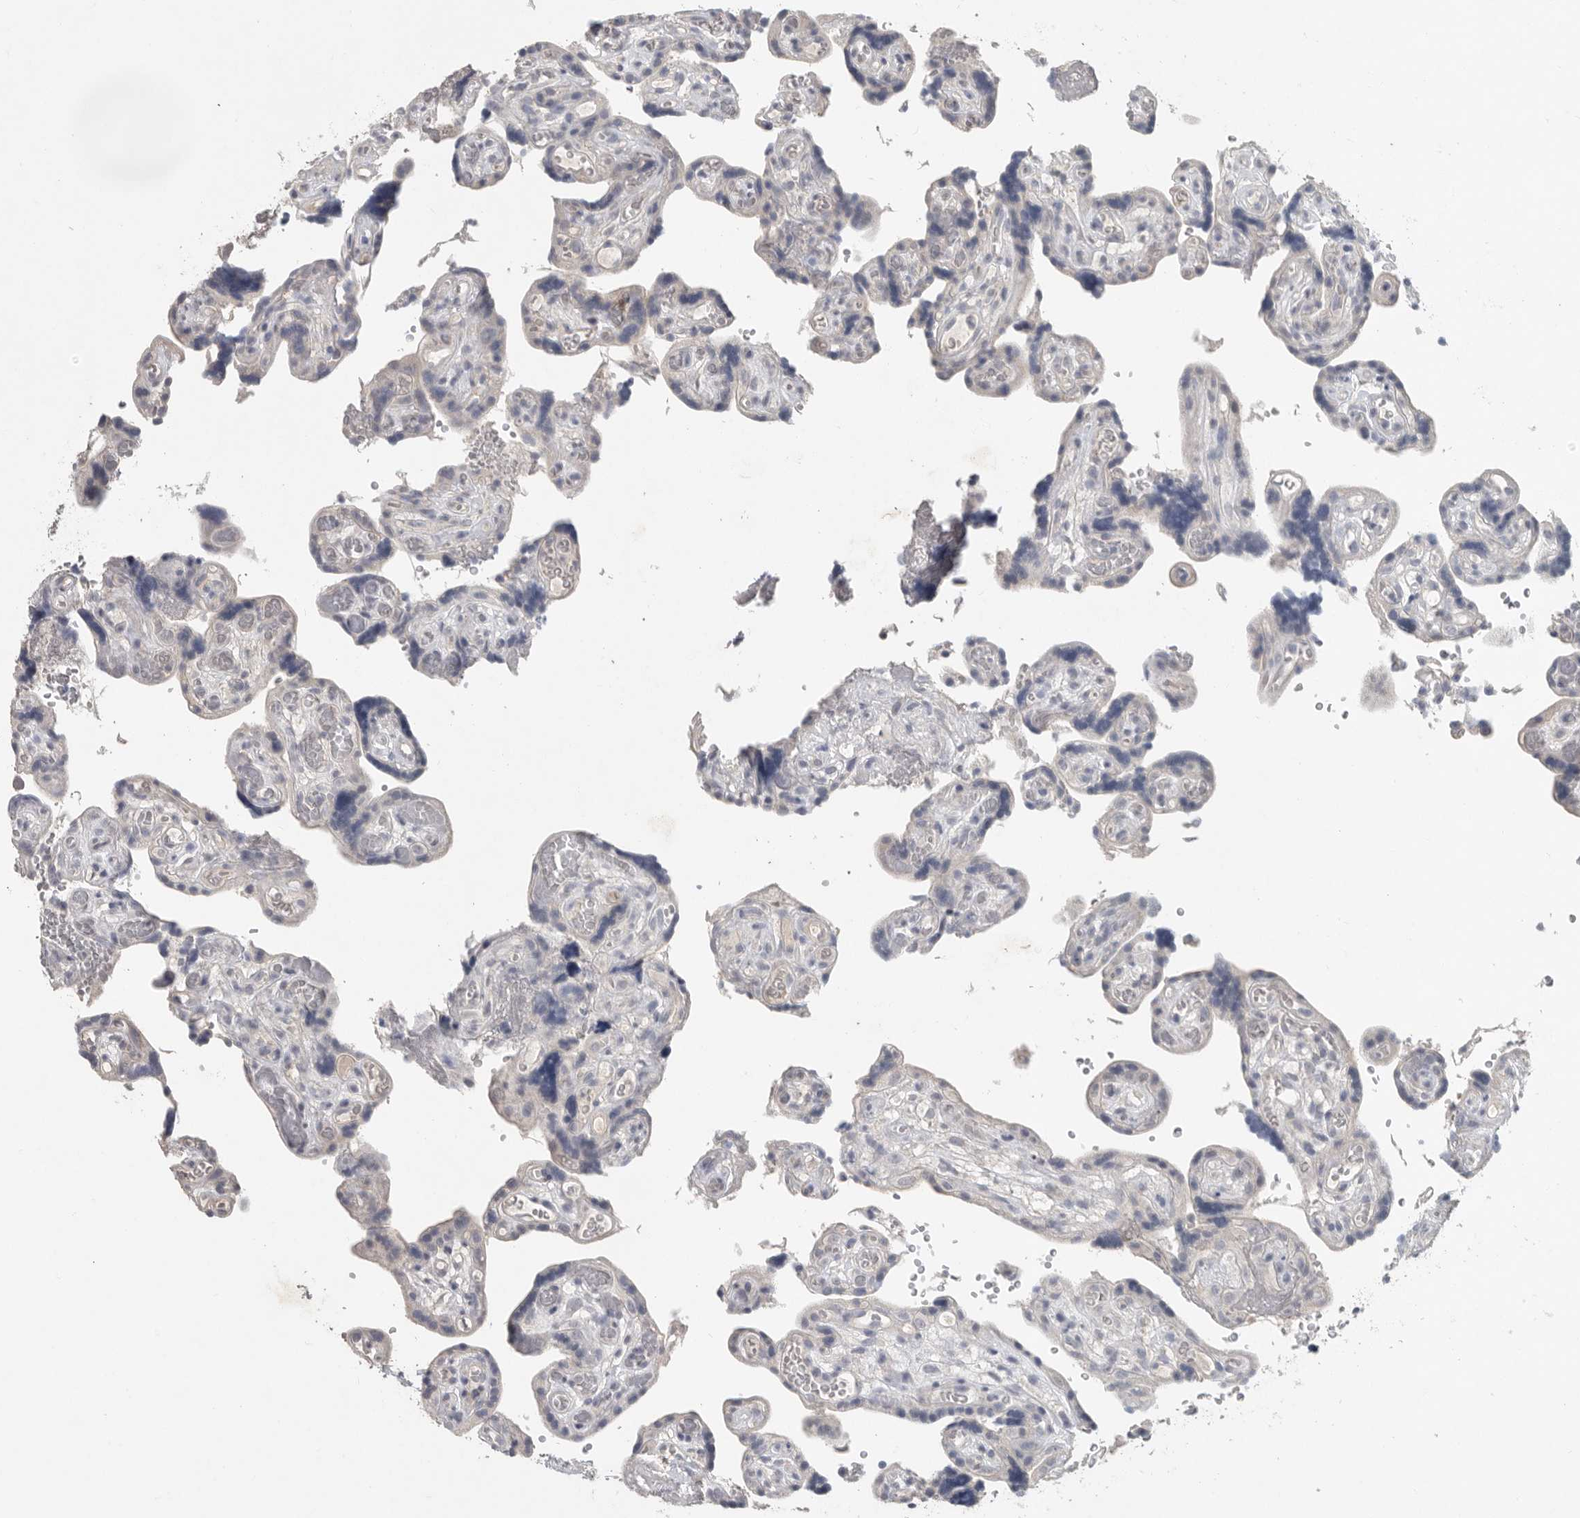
{"staining": {"intensity": "weak", "quantity": "<25%", "location": "cytoplasmic/membranous"}, "tissue": "placenta", "cell_type": "Decidual cells", "image_type": "normal", "snomed": [{"axis": "morphology", "description": "Normal tissue, NOS"}, {"axis": "topography", "description": "Placenta"}], "caption": "Decidual cells are negative for brown protein staining in unremarkable placenta. (Brightfield microscopy of DAB immunohistochemistry (IHC) at high magnification).", "gene": "REG4", "patient": {"sex": "female", "age": 30}}